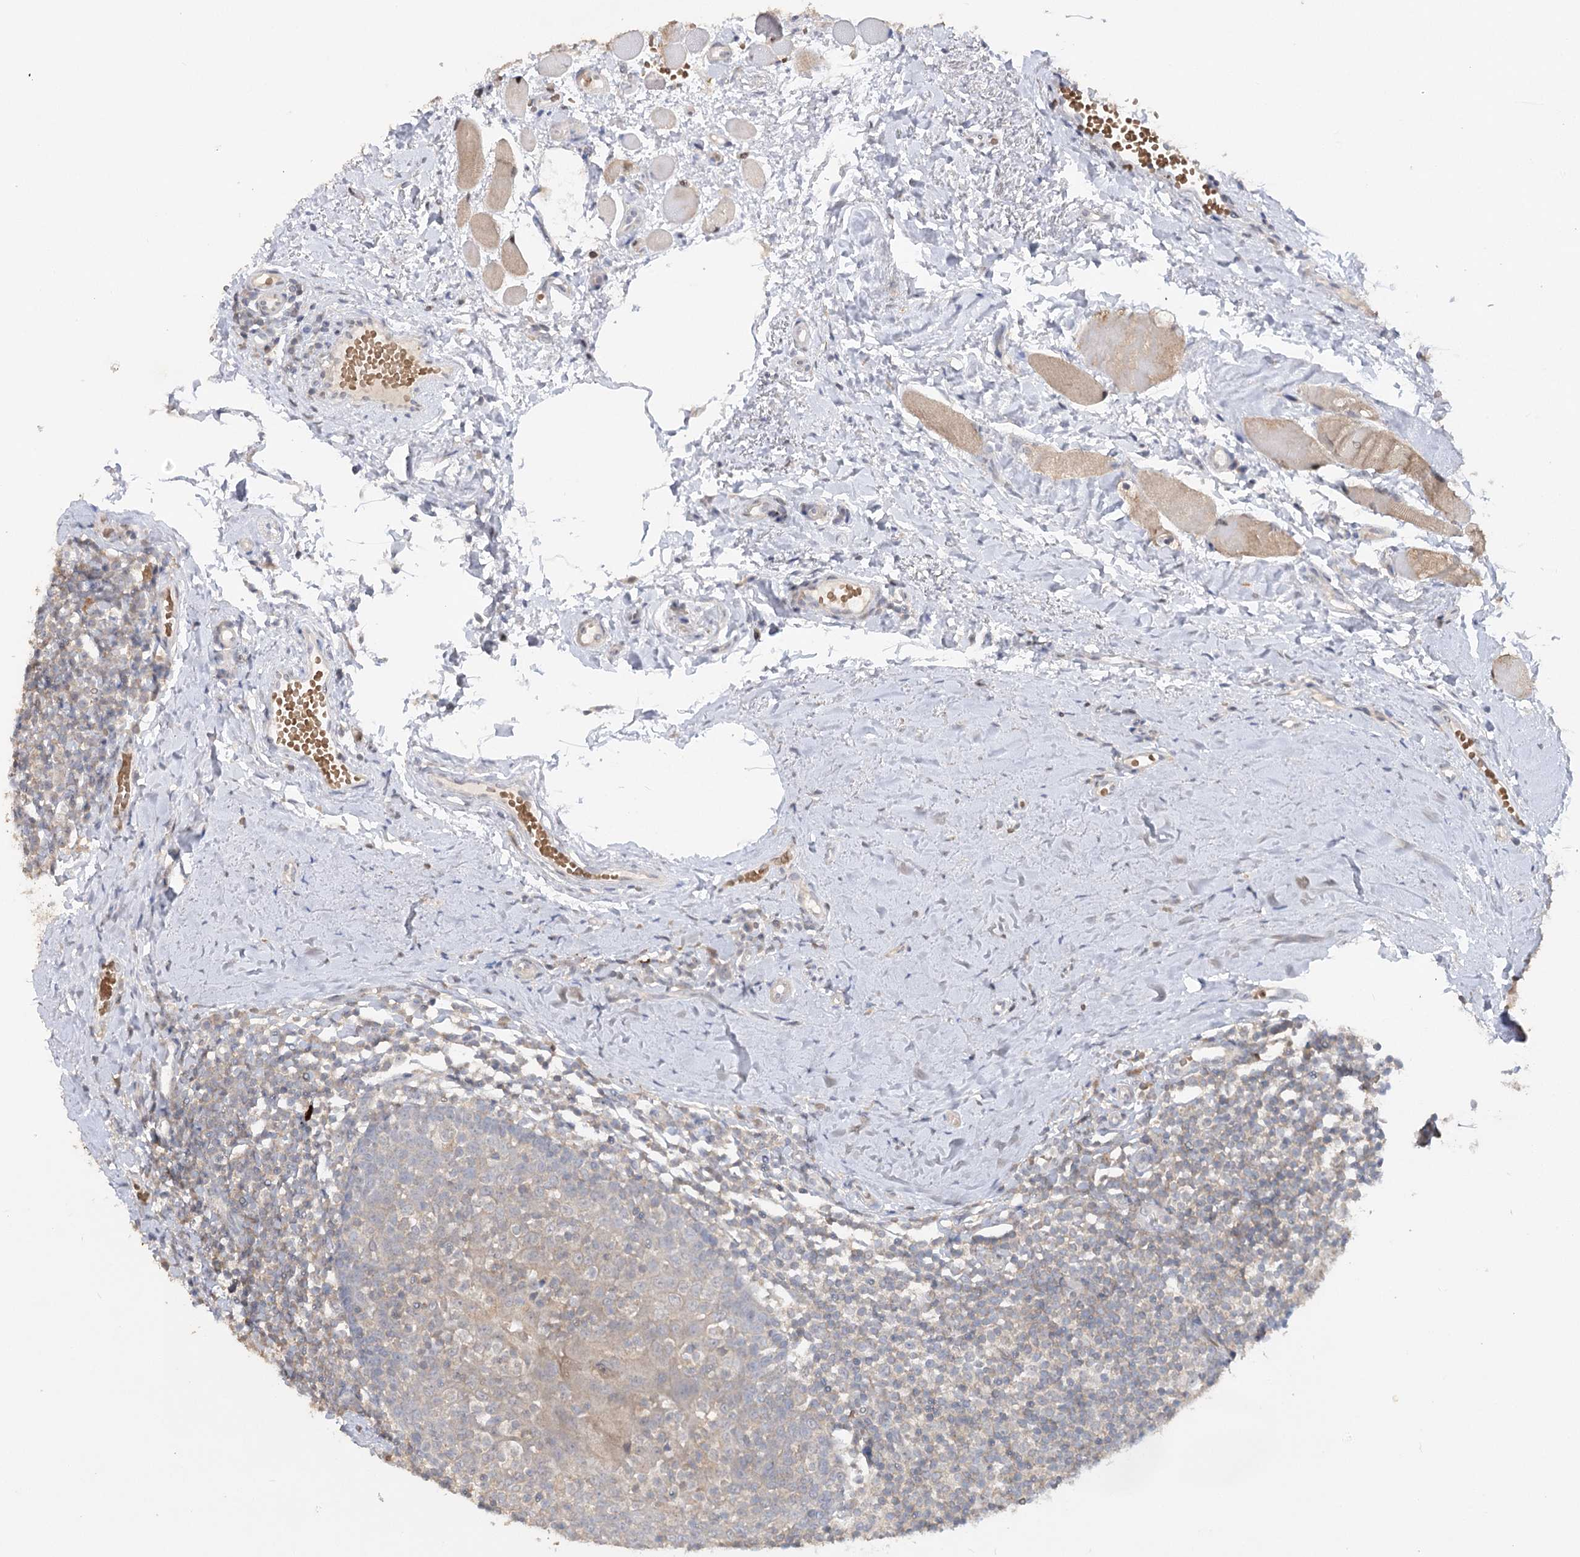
{"staining": {"intensity": "negative", "quantity": "none", "location": "none"}, "tissue": "tonsil", "cell_type": "Germinal center cells", "image_type": "normal", "snomed": [{"axis": "morphology", "description": "Normal tissue, NOS"}, {"axis": "topography", "description": "Tonsil"}], "caption": "This image is of benign tonsil stained with immunohistochemistry (IHC) to label a protein in brown with the nuclei are counter-stained blue. There is no staining in germinal center cells.", "gene": "TRAF3IP1", "patient": {"sex": "female", "age": 19}}